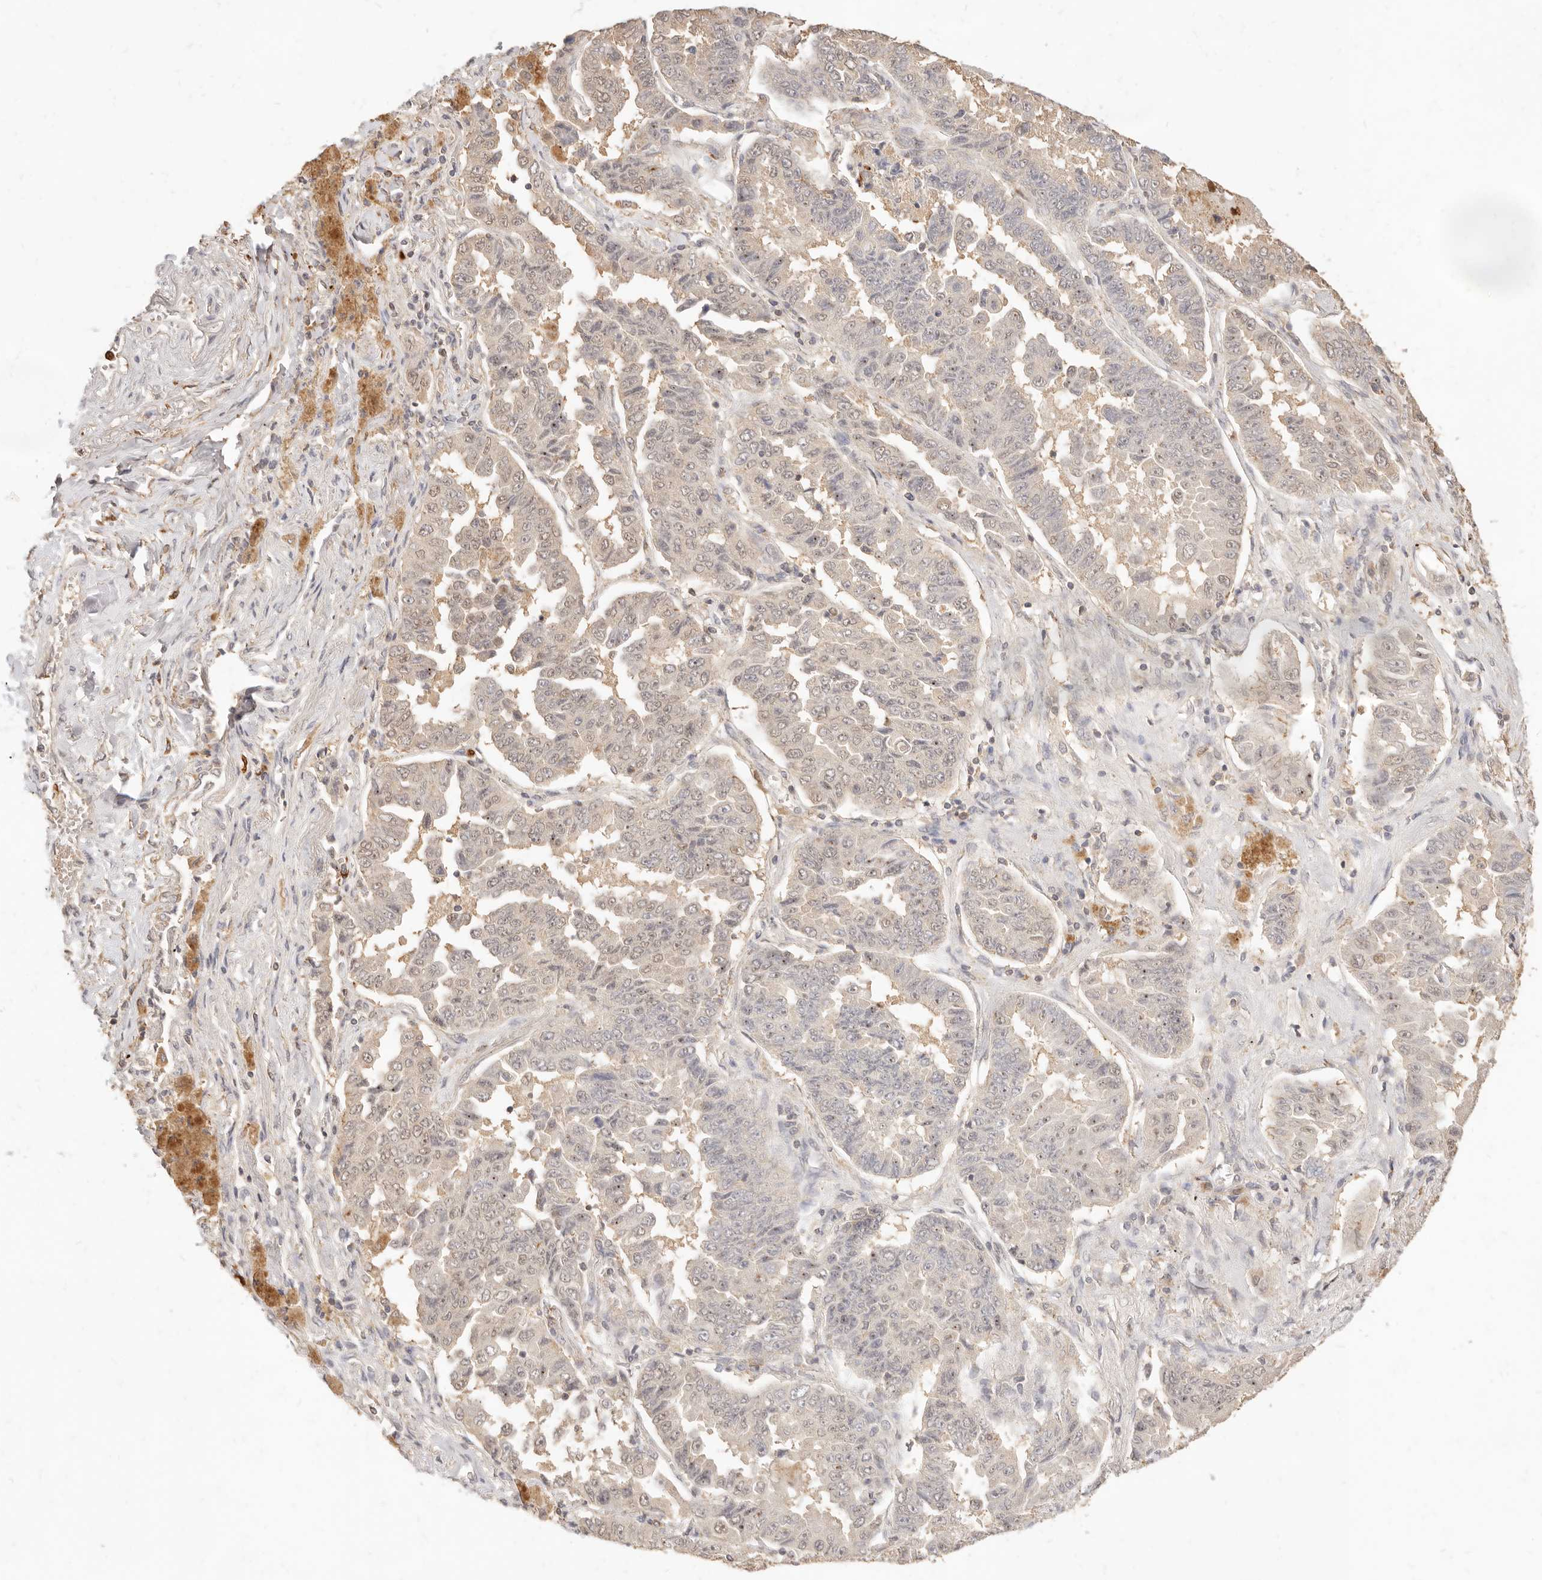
{"staining": {"intensity": "negative", "quantity": "none", "location": "none"}, "tissue": "lung cancer", "cell_type": "Tumor cells", "image_type": "cancer", "snomed": [{"axis": "morphology", "description": "Adenocarcinoma, NOS"}, {"axis": "topography", "description": "Lung"}], "caption": "IHC image of human lung cancer stained for a protein (brown), which exhibits no positivity in tumor cells. (DAB immunohistochemistry (IHC) visualized using brightfield microscopy, high magnification).", "gene": "TMTC2", "patient": {"sex": "female", "age": 51}}